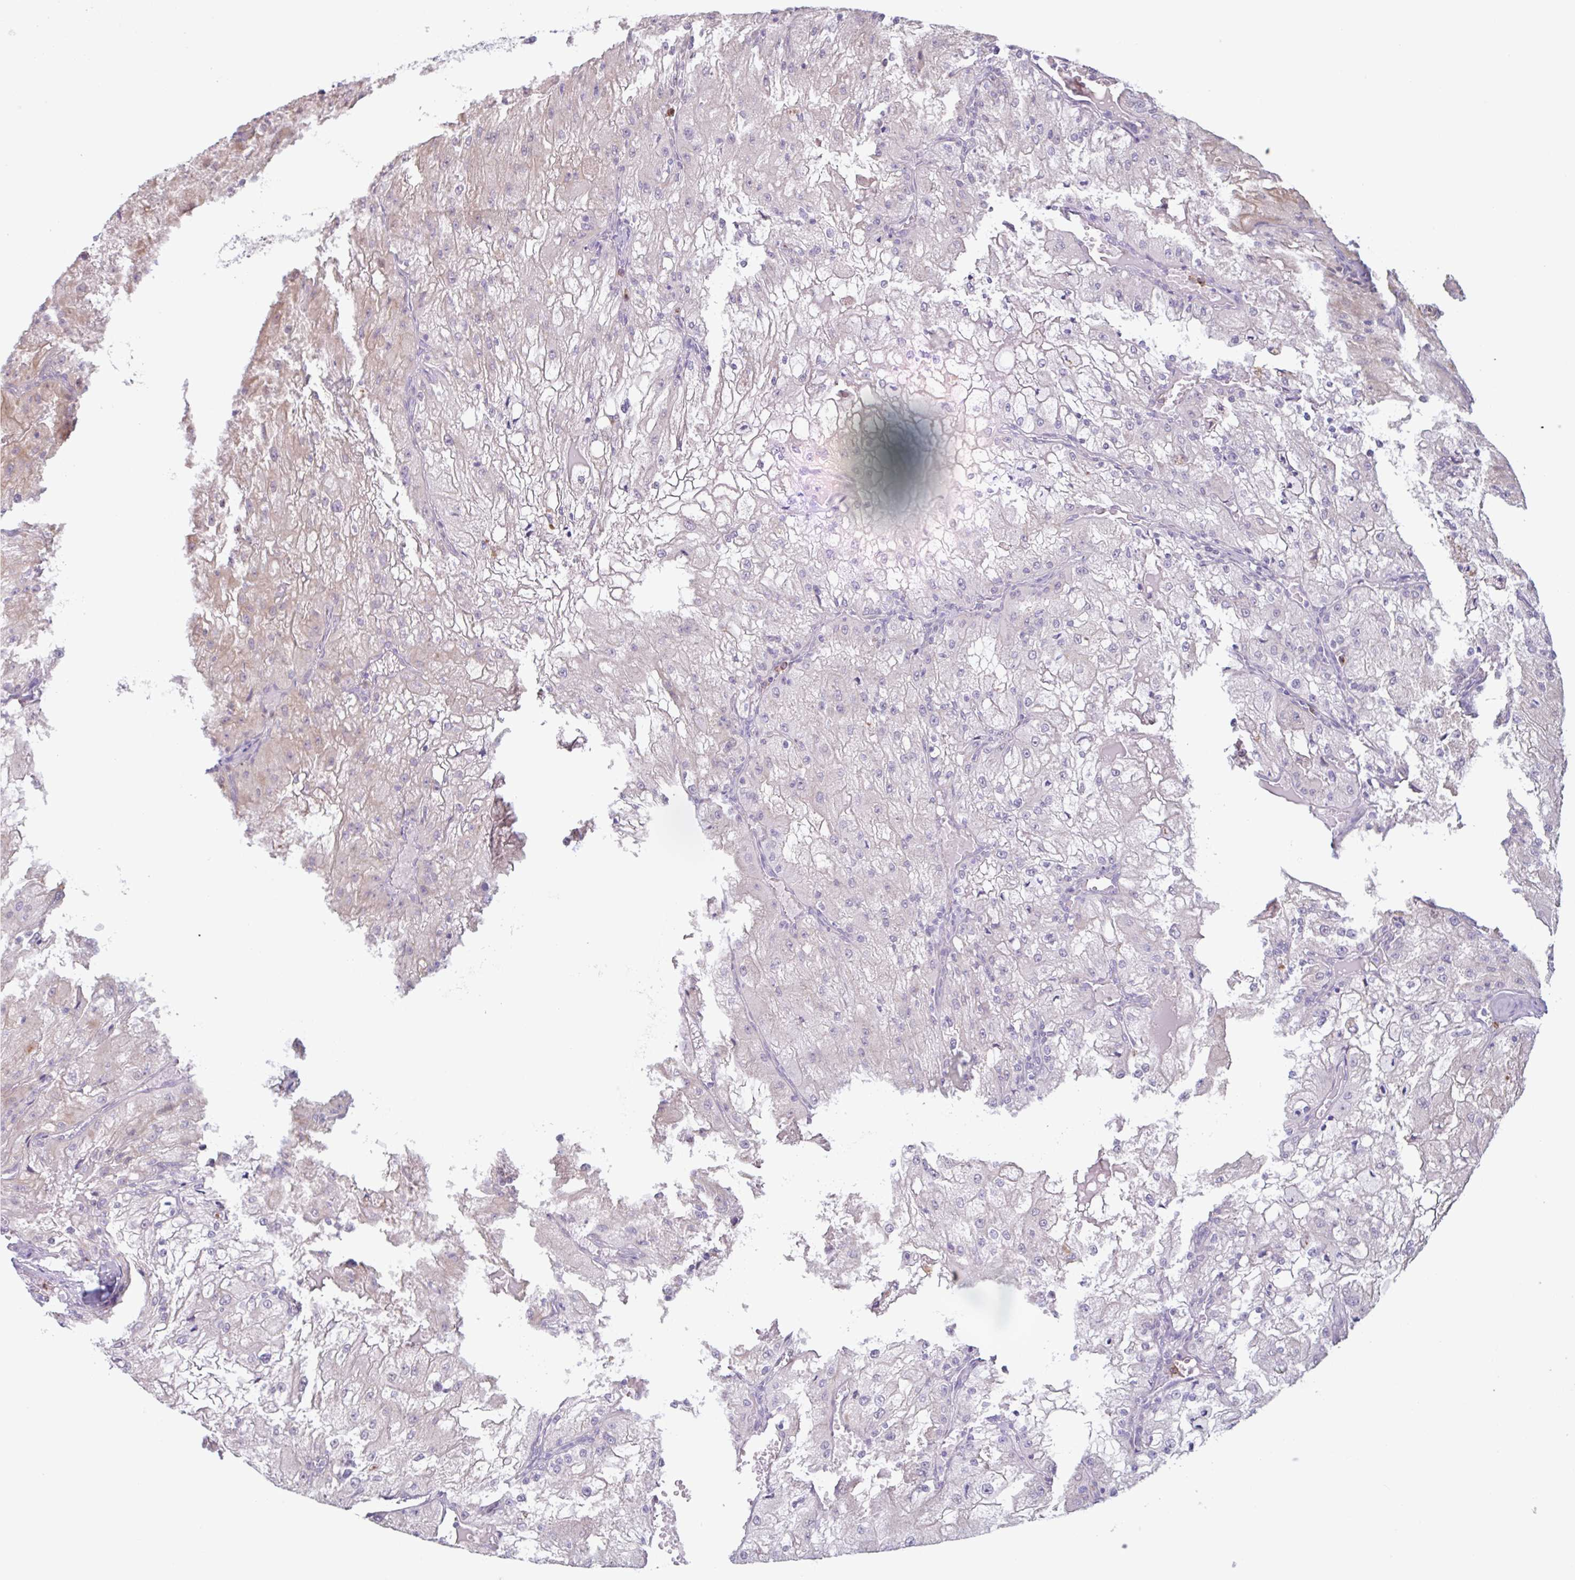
{"staining": {"intensity": "negative", "quantity": "none", "location": "none"}, "tissue": "renal cancer", "cell_type": "Tumor cells", "image_type": "cancer", "snomed": [{"axis": "morphology", "description": "Adenocarcinoma, NOS"}, {"axis": "topography", "description": "Kidney"}], "caption": "This is an immunohistochemistry (IHC) histopathology image of adenocarcinoma (renal). There is no staining in tumor cells.", "gene": "TAF1D", "patient": {"sex": "female", "age": 74}}